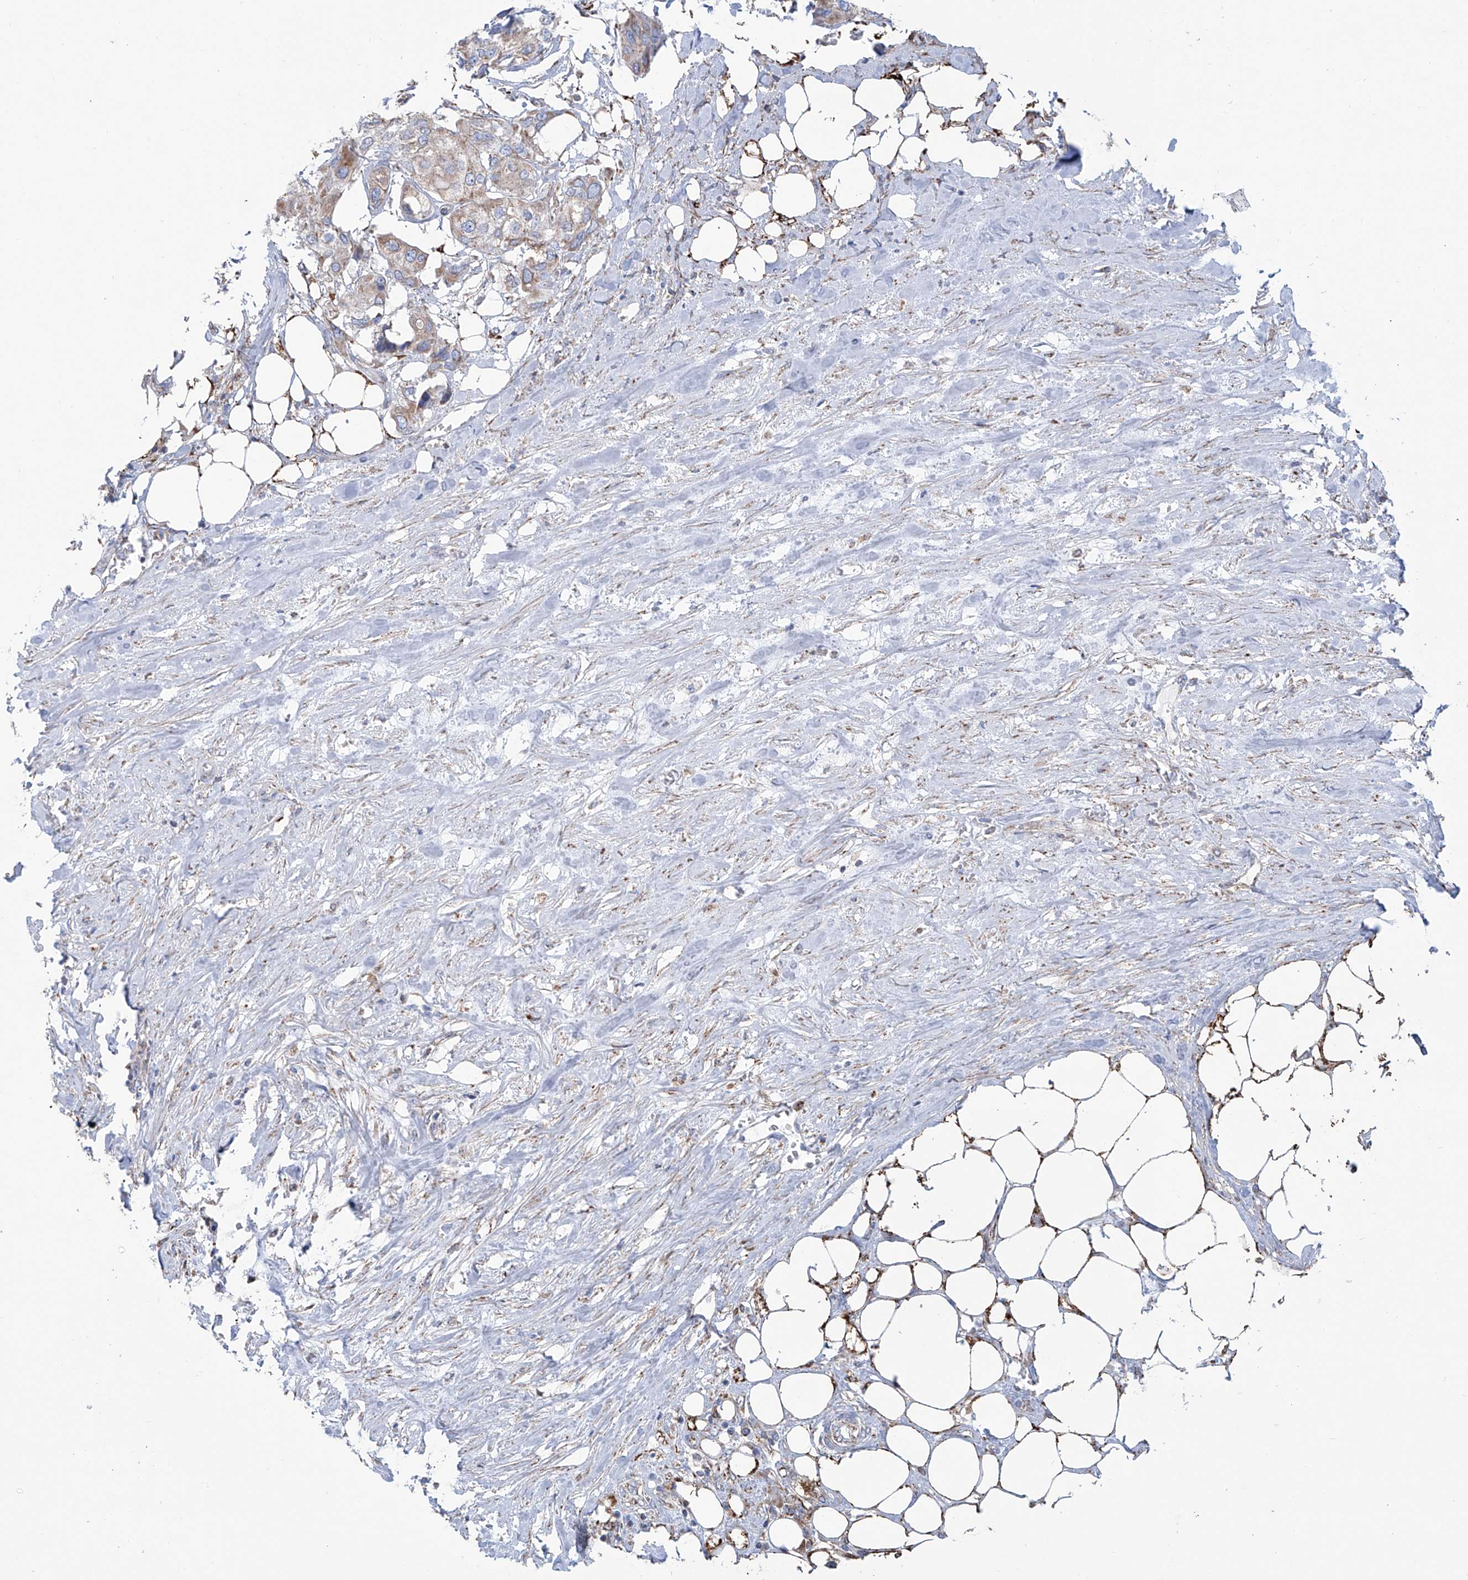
{"staining": {"intensity": "moderate", "quantity": ">75%", "location": "cytoplasmic/membranous"}, "tissue": "urothelial cancer", "cell_type": "Tumor cells", "image_type": "cancer", "snomed": [{"axis": "morphology", "description": "Urothelial carcinoma, High grade"}, {"axis": "topography", "description": "Urinary bladder"}], "caption": "The image exhibits immunohistochemical staining of urothelial cancer. There is moderate cytoplasmic/membranous expression is appreciated in approximately >75% of tumor cells. (brown staining indicates protein expression, while blue staining denotes nuclei).", "gene": "ALDH6A1", "patient": {"sex": "male", "age": 64}}